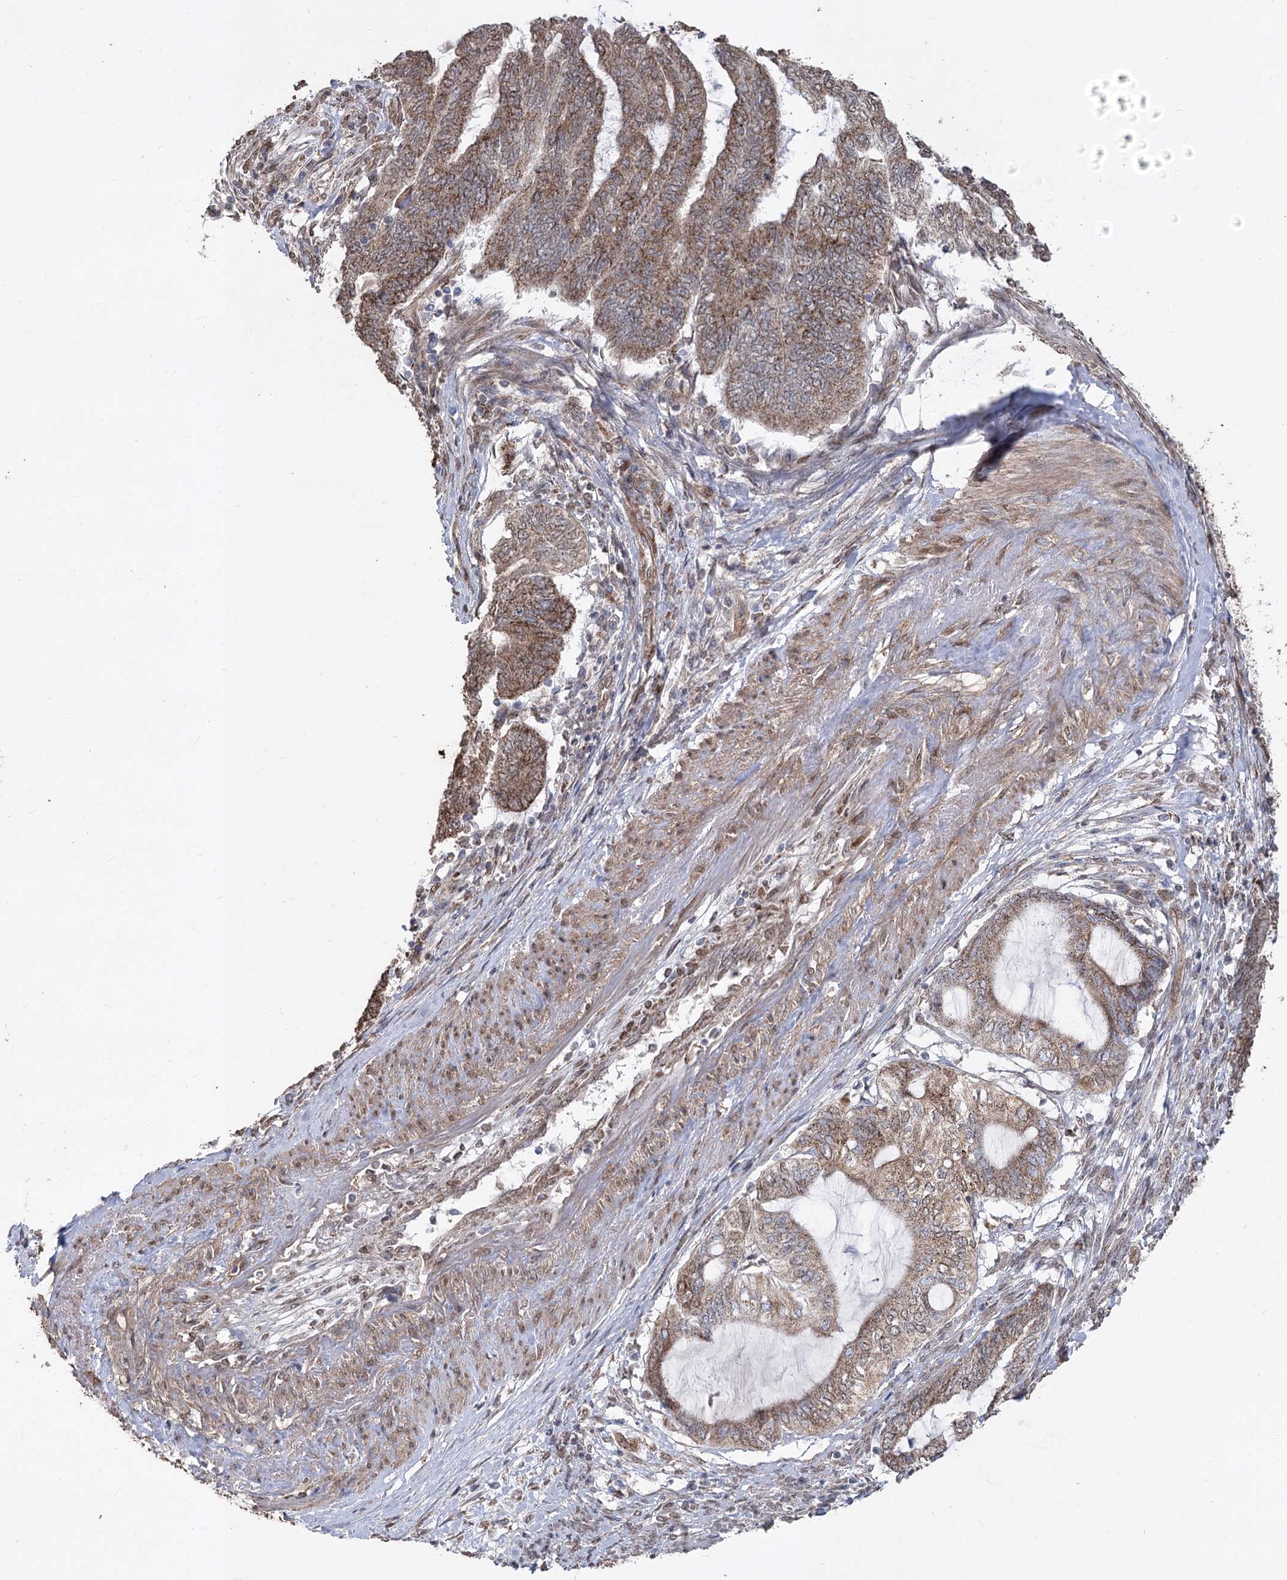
{"staining": {"intensity": "moderate", "quantity": ">75%", "location": "cytoplasmic/membranous"}, "tissue": "endometrial cancer", "cell_type": "Tumor cells", "image_type": "cancer", "snomed": [{"axis": "morphology", "description": "Adenocarcinoma, NOS"}, {"axis": "topography", "description": "Uterus"}, {"axis": "topography", "description": "Endometrium"}], "caption": "The immunohistochemical stain labels moderate cytoplasmic/membranous staining in tumor cells of endometrial cancer (adenocarcinoma) tissue. The staining is performed using DAB (3,3'-diaminobenzidine) brown chromogen to label protein expression. The nuclei are counter-stained blue using hematoxylin.", "gene": "ZSCAN23", "patient": {"sex": "female", "age": 70}}